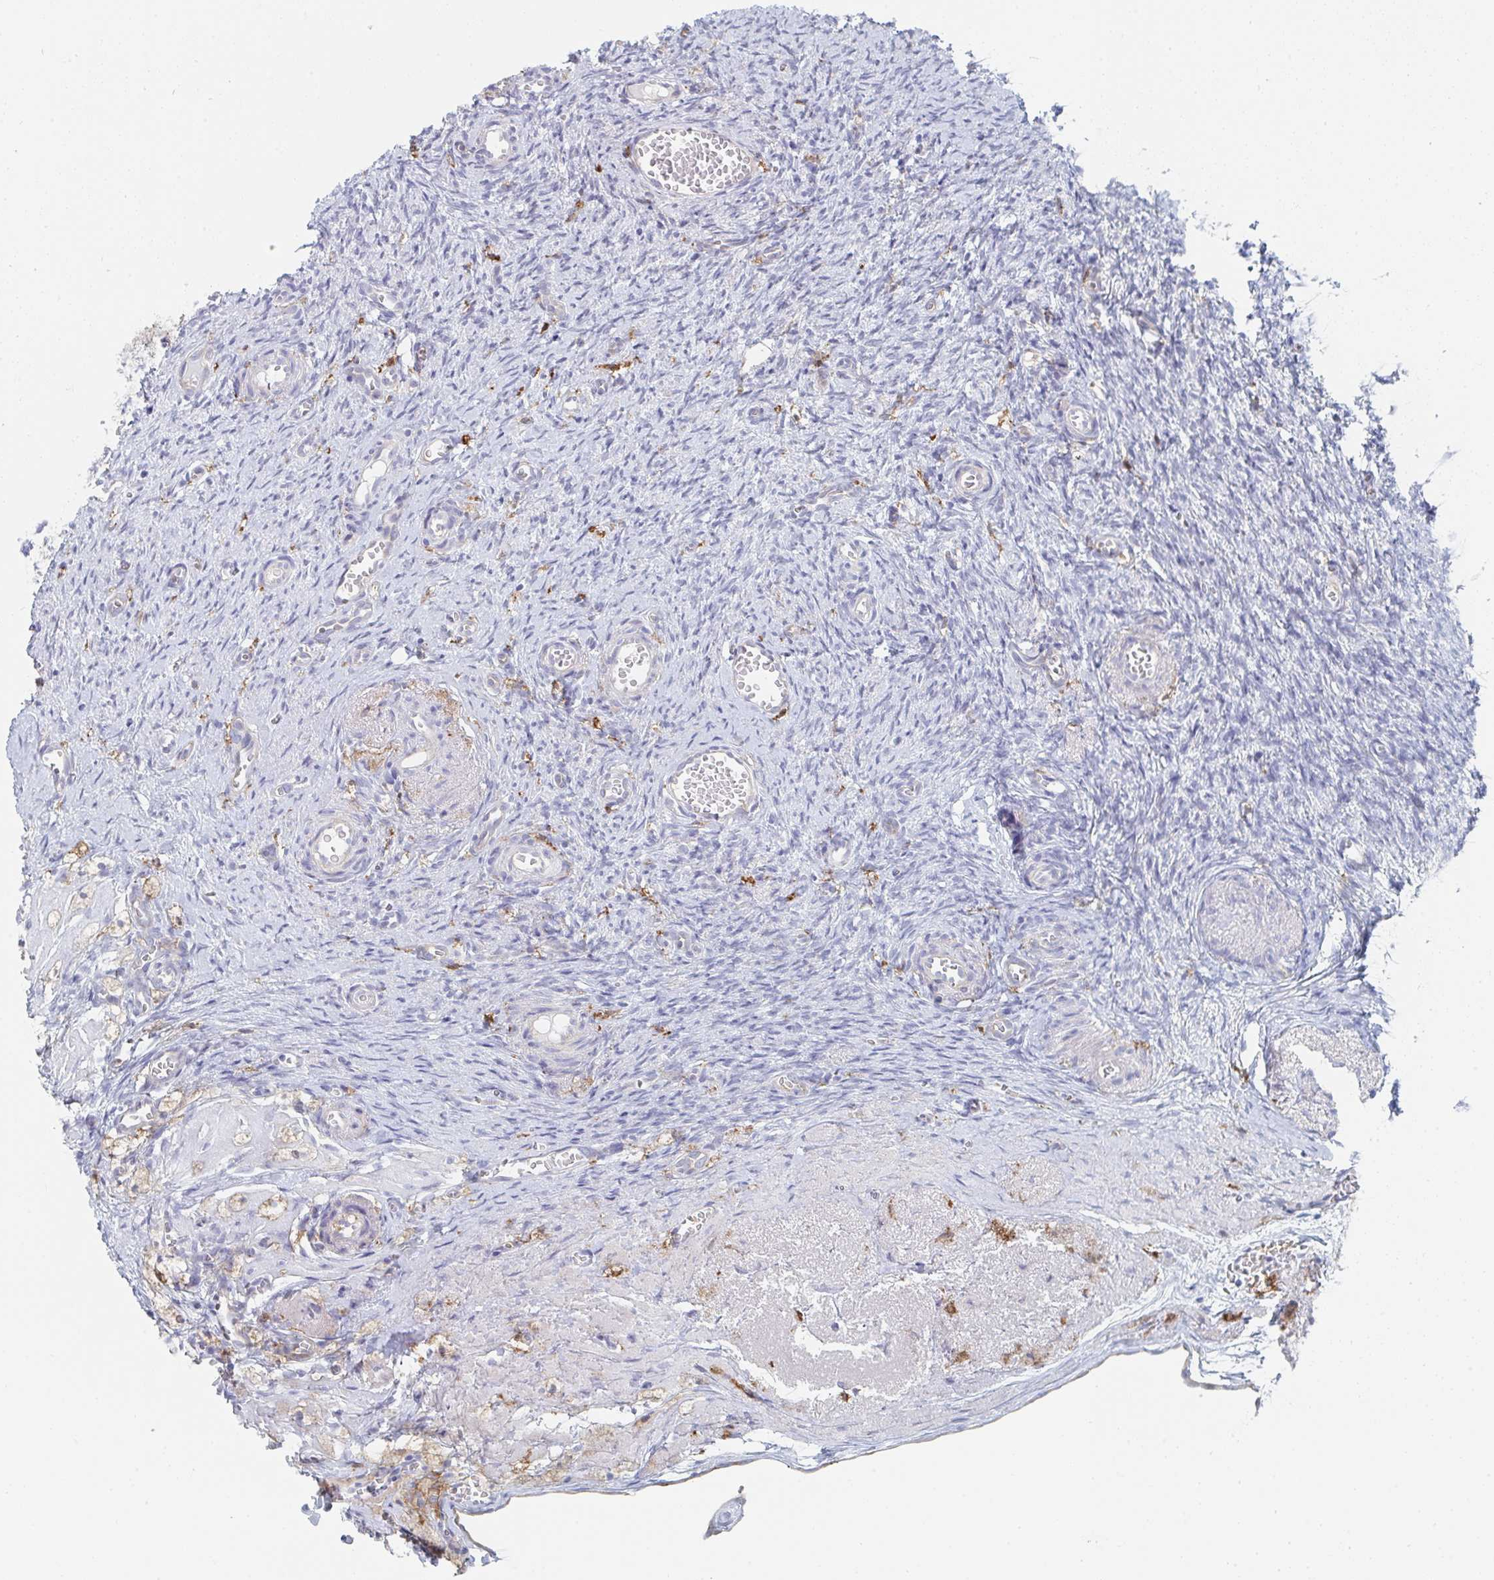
{"staining": {"intensity": "negative", "quantity": "none", "location": "none"}, "tissue": "ovary", "cell_type": "Follicle cells", "image_type": "normal", "snomed": [{"axis": "morphology", "description": "Normal tissue, NOS"}, {"axis": "topography", "description": "Ovary"}], "caption": "Immunohistochemical staining of normal human ovary reveals no significant staining in follicle cells.", "gene": "DAB2", "patient": {"sex": "female", "age": 41}}